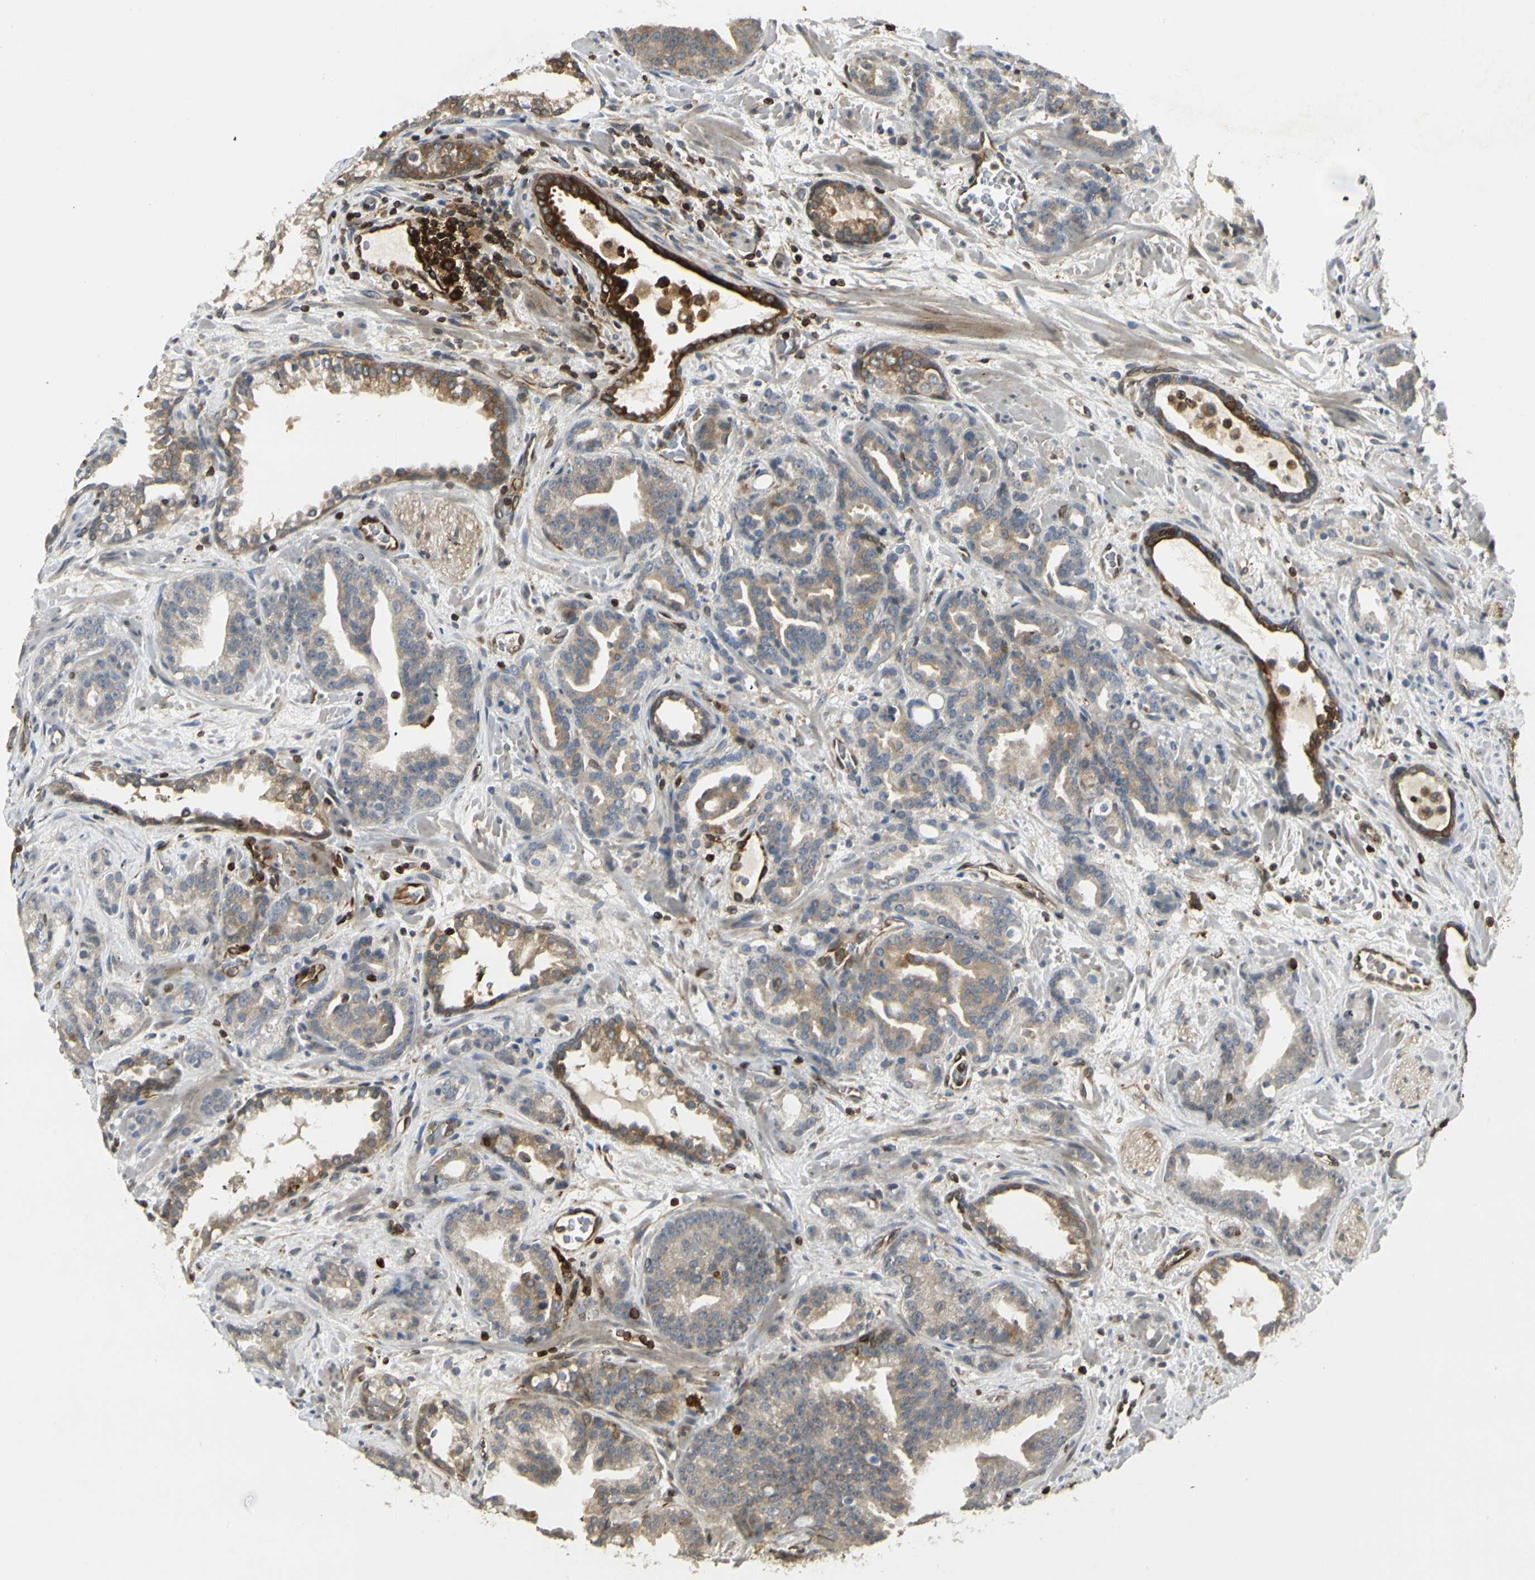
{"staining": {"intensity": "moderate", "quantity": ">75%", "location": "cytoplasmic/membranous"}, "tissue": "prostate cancer", "cell_type": "Tumor cells", "image_type": "cancer", "snomed": [{"axis": "morphology", "description": "Adenocarcinoma, Low grade"}, {"axis": "topography", "description": "Prostate"}], "caption": "DAB immunohistochemical staining of human prostate cancer displays moderate cytoplasmic/membranous protein staining in approximately >75% of tumor cells.", "gene": "TAPBP", "patient": {"sex": "male", "age": 63}}